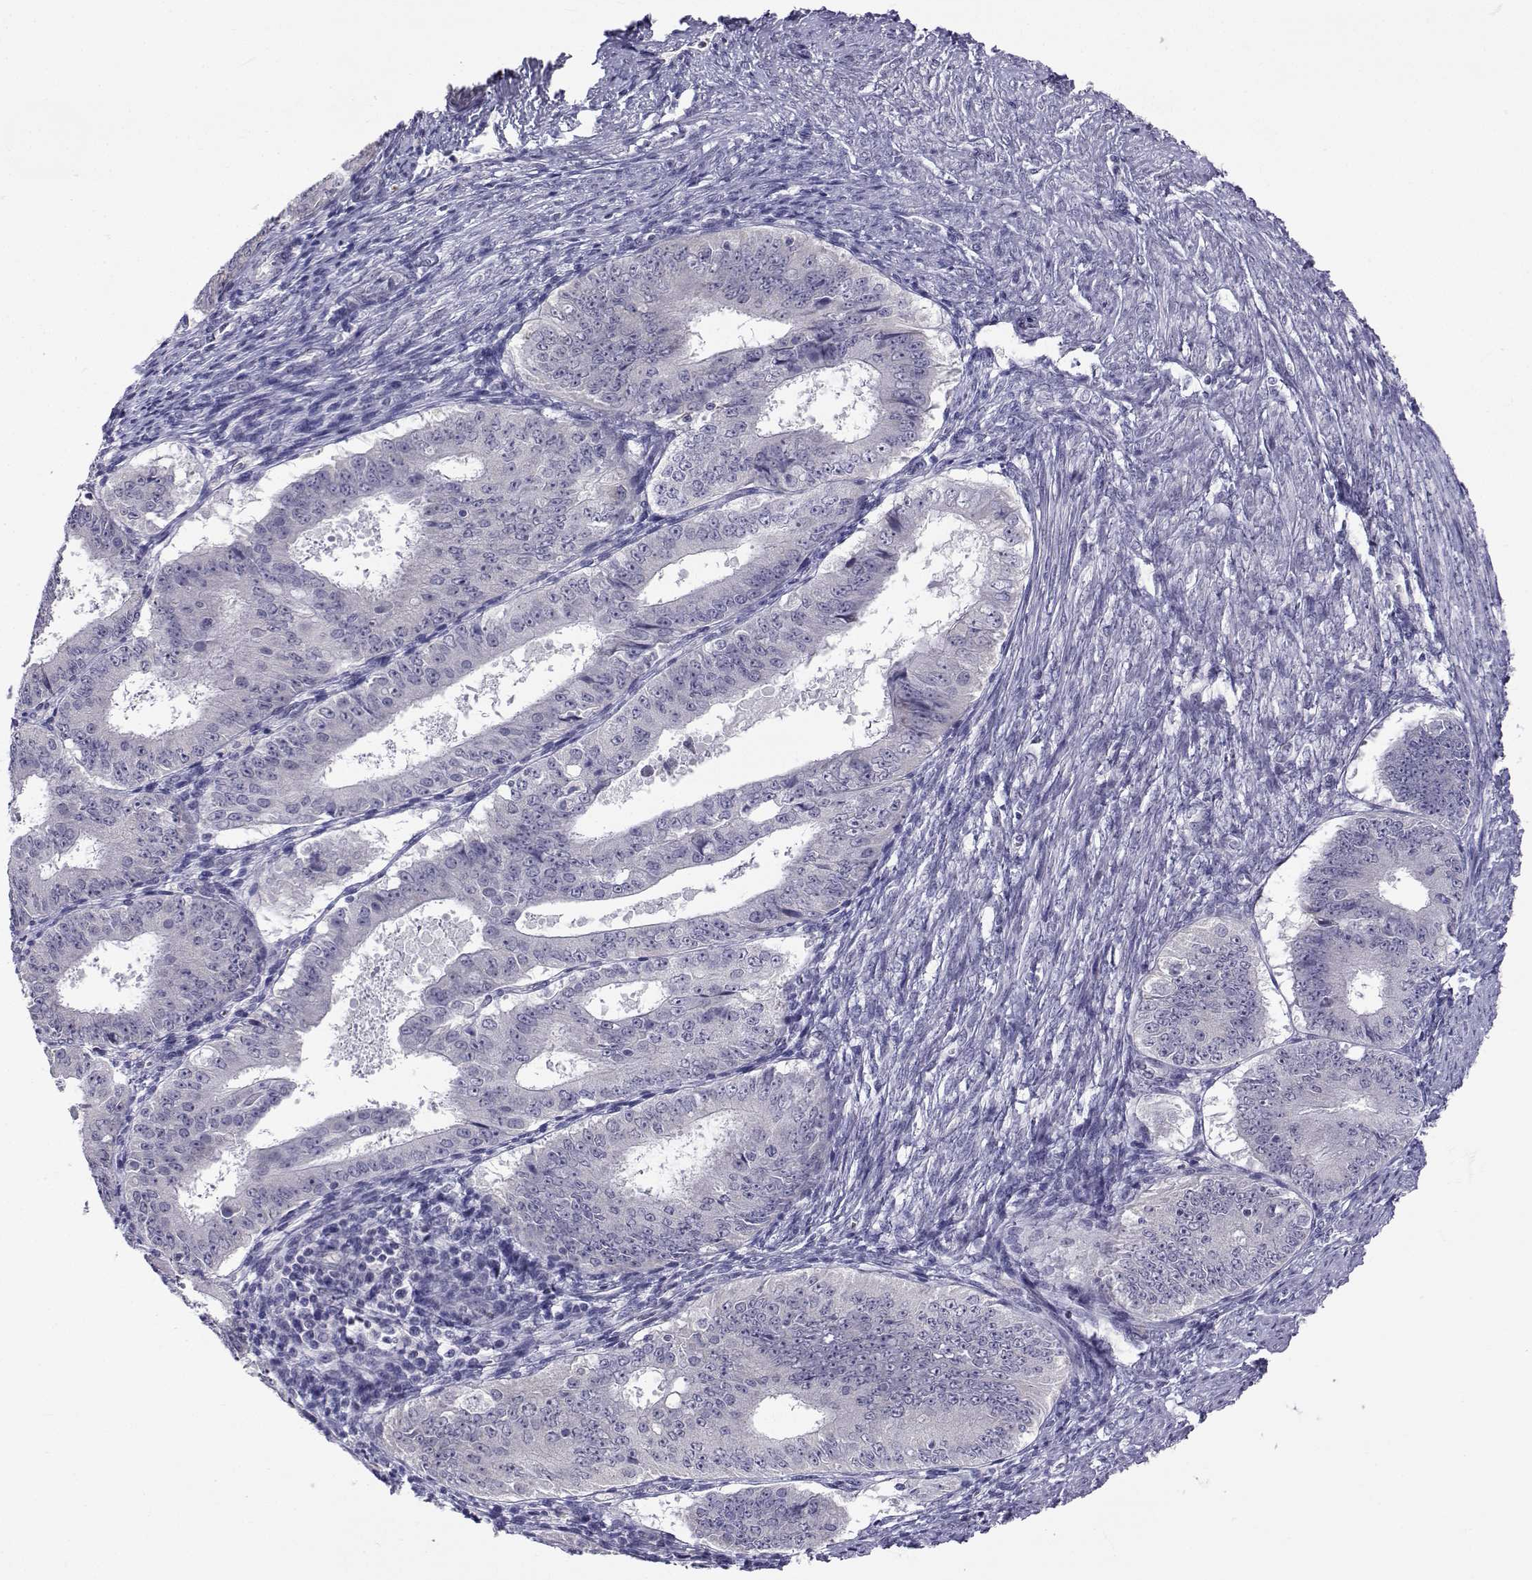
{"staining": {"intensity": "negative", "quantity": "none", "location": "none"}, "tissue": "ovarian cancer", "cell_type": "Tumor cells", "image_type": "cancer", "snomed": [{"axis": "morphology", "description": "Carcinoma, endometroid"}, {"axis": "topography", "description": "Ovary"}], "caption": "High magnification brightfield microscopy of ovarian cancer stained with DAB (3,3'-diaminobenzidine) (brown) and counterstained with hematoxylin (blue): tumor cells show no significant expression. The staining is performed using DAB brown chromogen with nuclei counter-stained in using hematoxylin.", "gene": "SLC6A3", "patient": {"sex": "female", "age": 42}}